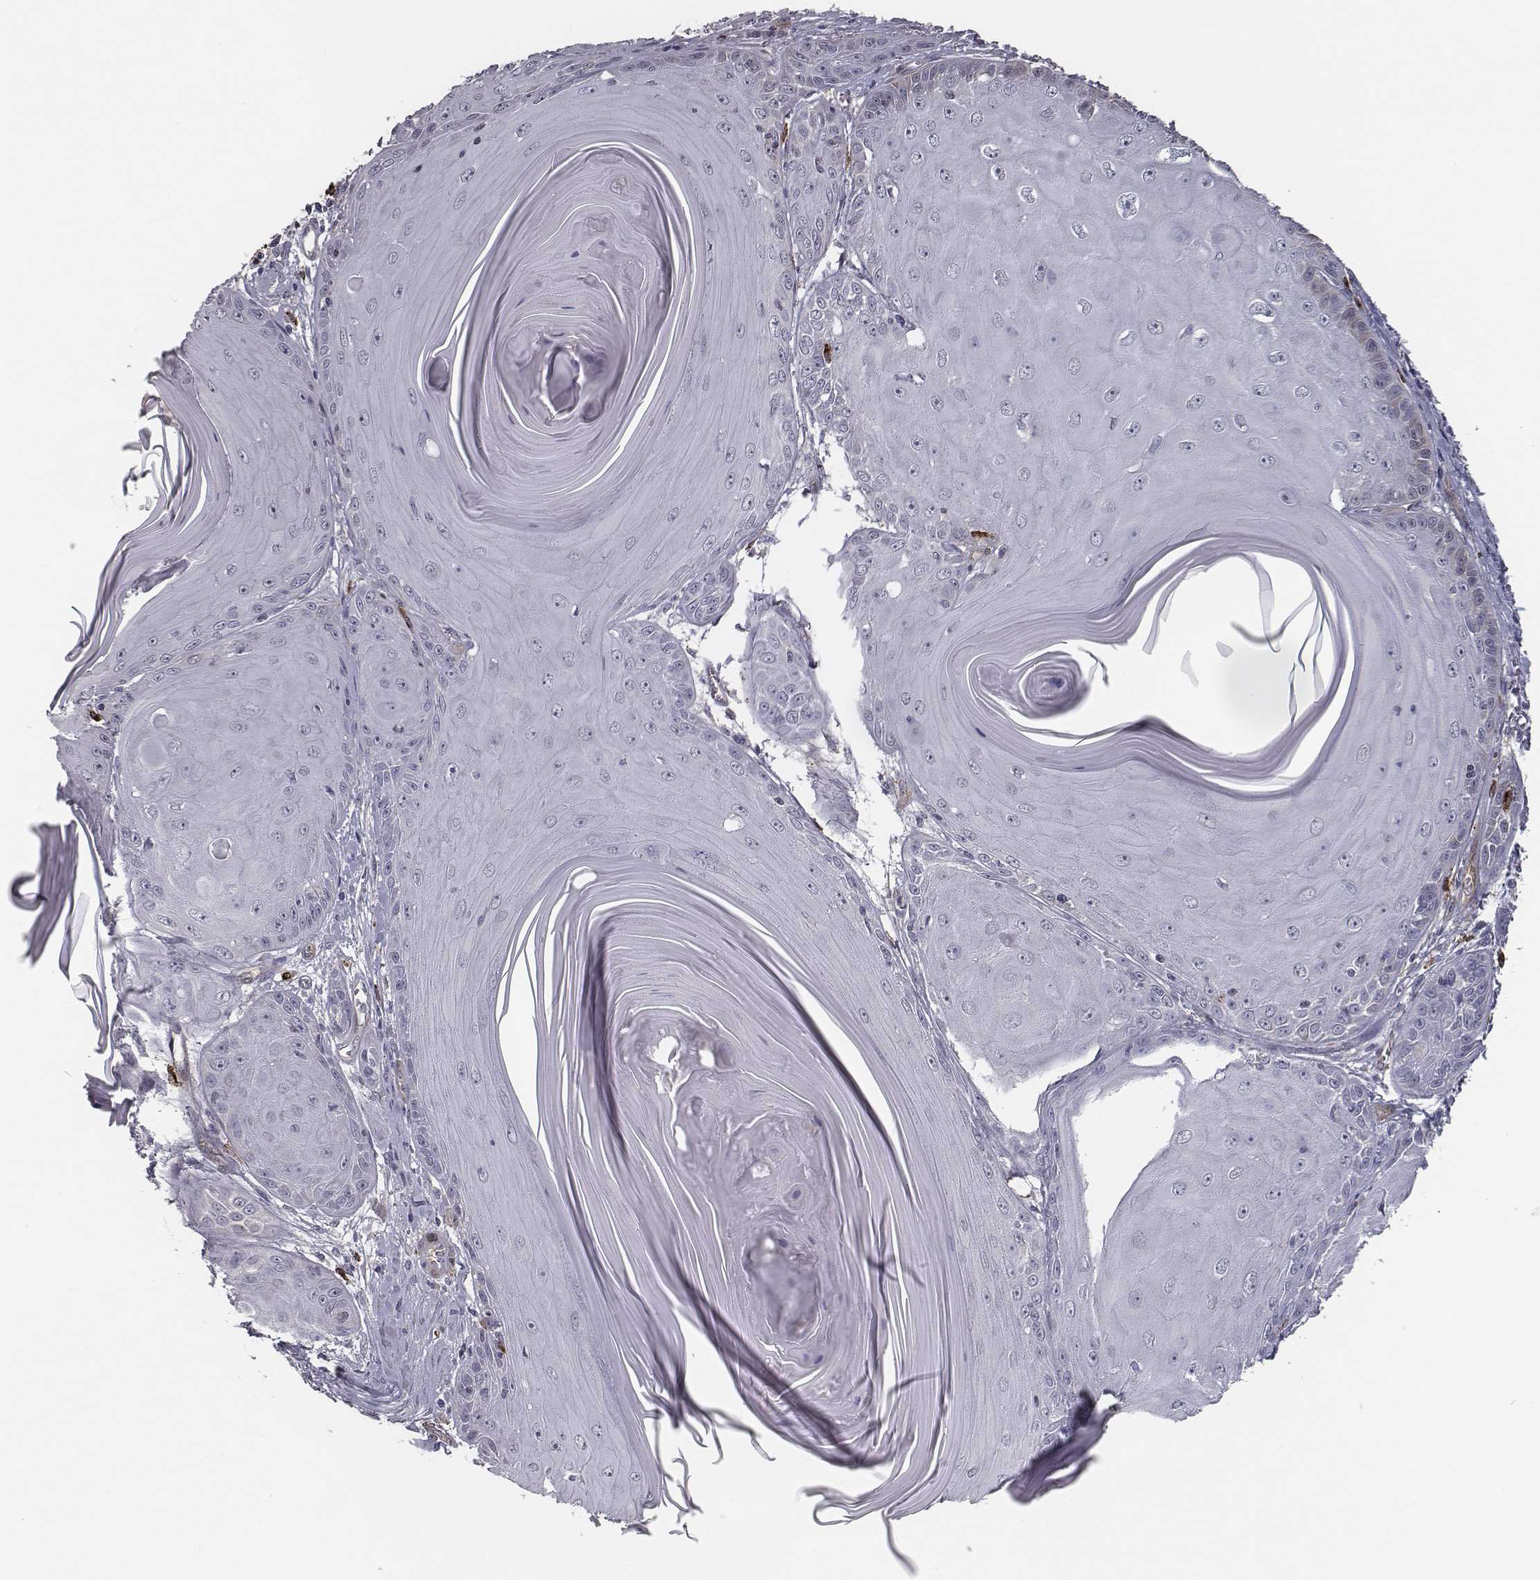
{"staining": {"intensity": "negative", "quantity": "none", "location": "none"}, "tissue": "skin cancer", "cell_type": "Tumor cells", "image_type": "cancer", "snomed": [{"axis": "morphology", "description": "Squamous cell carcinoma, NOS"}, {"axis": "topography", "description": "Skin"}, {"axis": "topography", "description": "Vulva"}], "caption": "The micrograph shows no significant expression in tumor cells of skin squamous cell carcinoma.", "gene": "ISYNA1", "patient": {"sex": "female", "age": 85}}